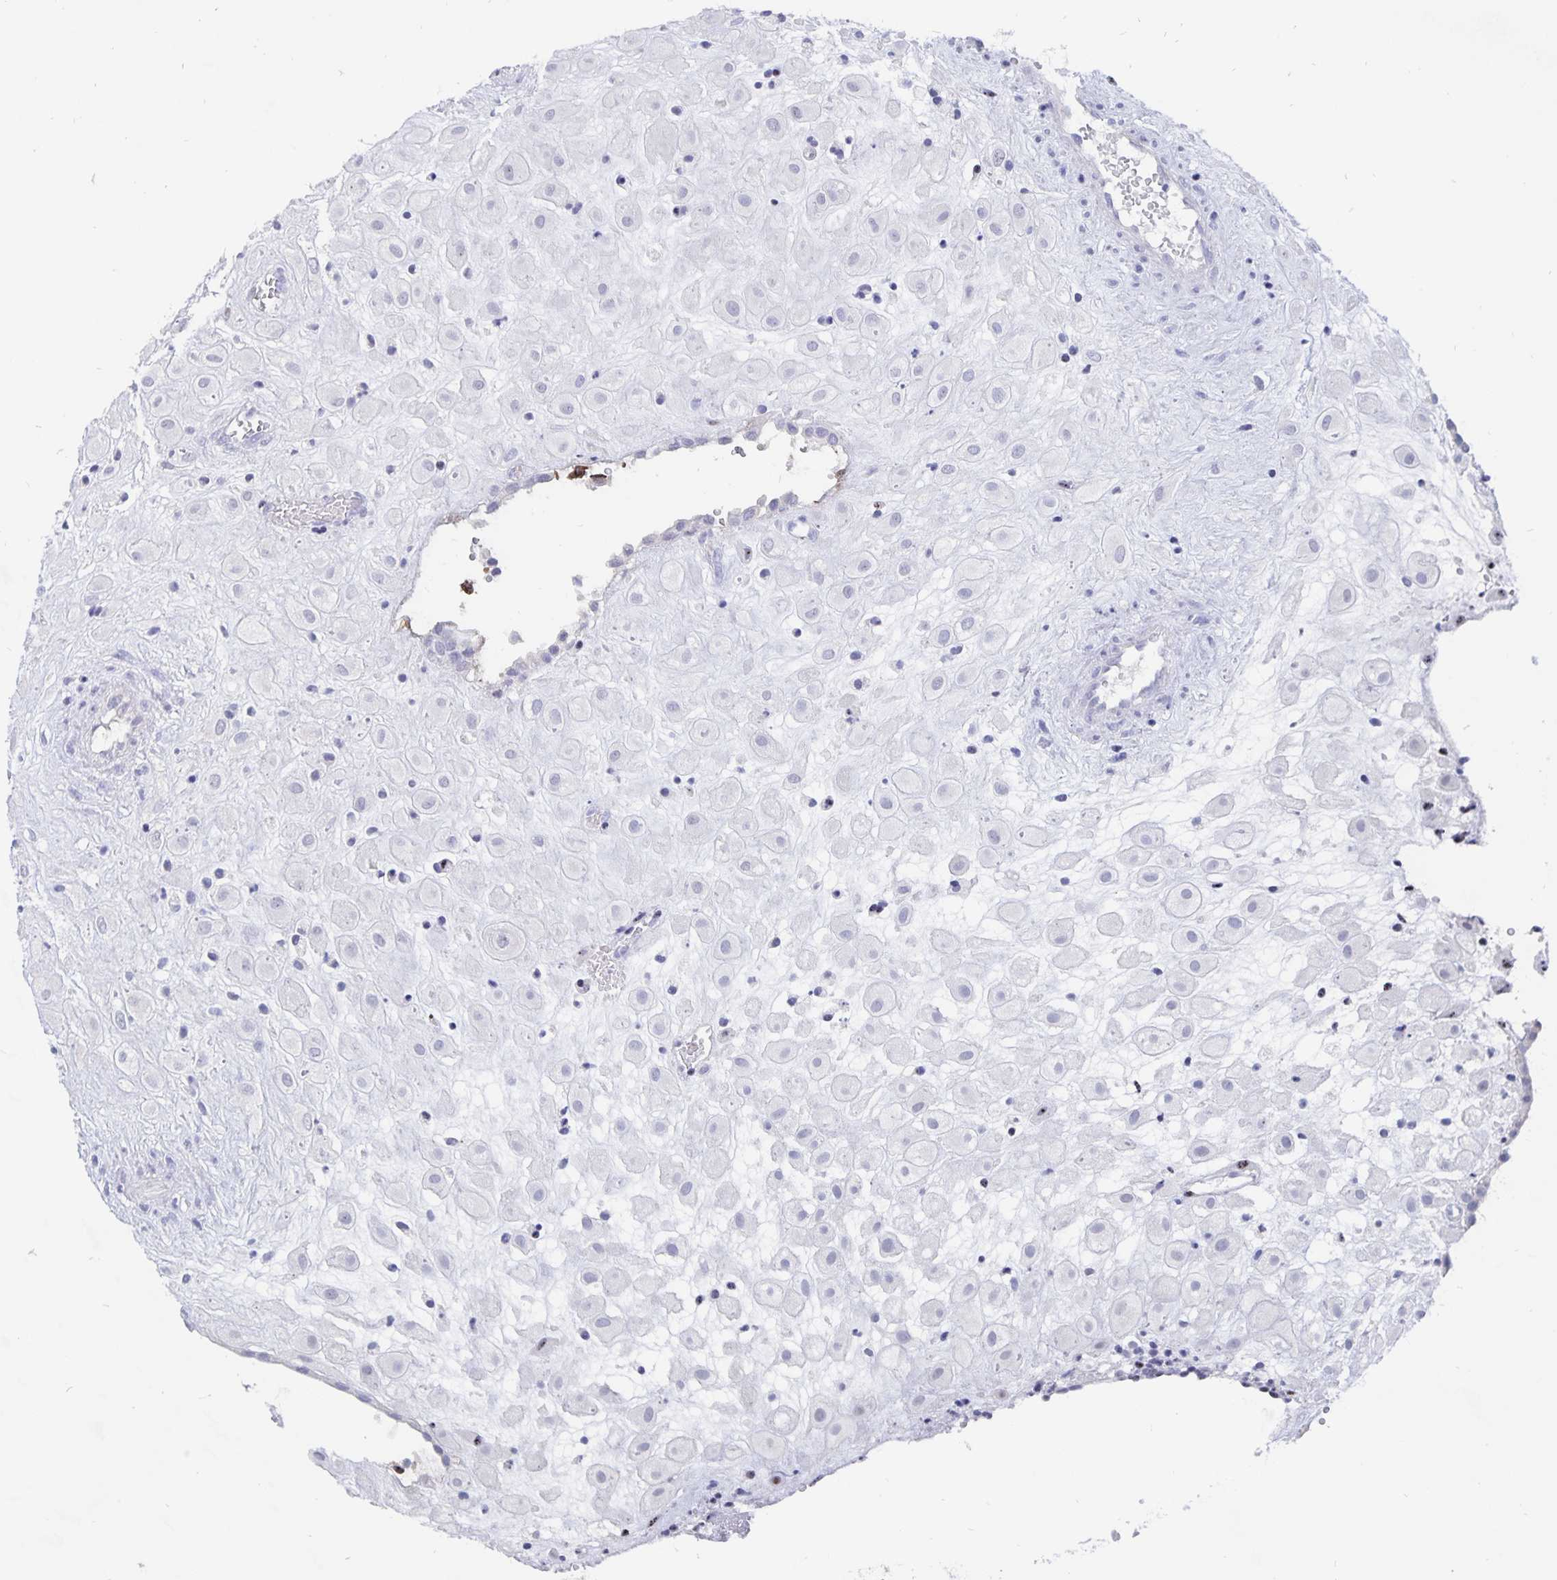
{"staining": {"intensity": "negative", "quantity": "none", "location": "none"}, "tissue": "placenta", "cell_type": "Decidual cells", "image_type": "normal", "snomed": [{"axis": "morphology", "description": "Normal tissue, NOS"}, {"axis": "topography", "description": "Placenta"}], "caption": "Immunohistochemical staining of benign placenta demonstrates no significant positivity in decidual cells. The staining was performed using DAB (3,3'-diaminobenzidine) to visualize the protein expression in brown, while the nuclei were stained in blue with hematoxylin (Magnification: 20x).", "gene": "SMOC1", "patient": {"sex": "female", "age": 24}}